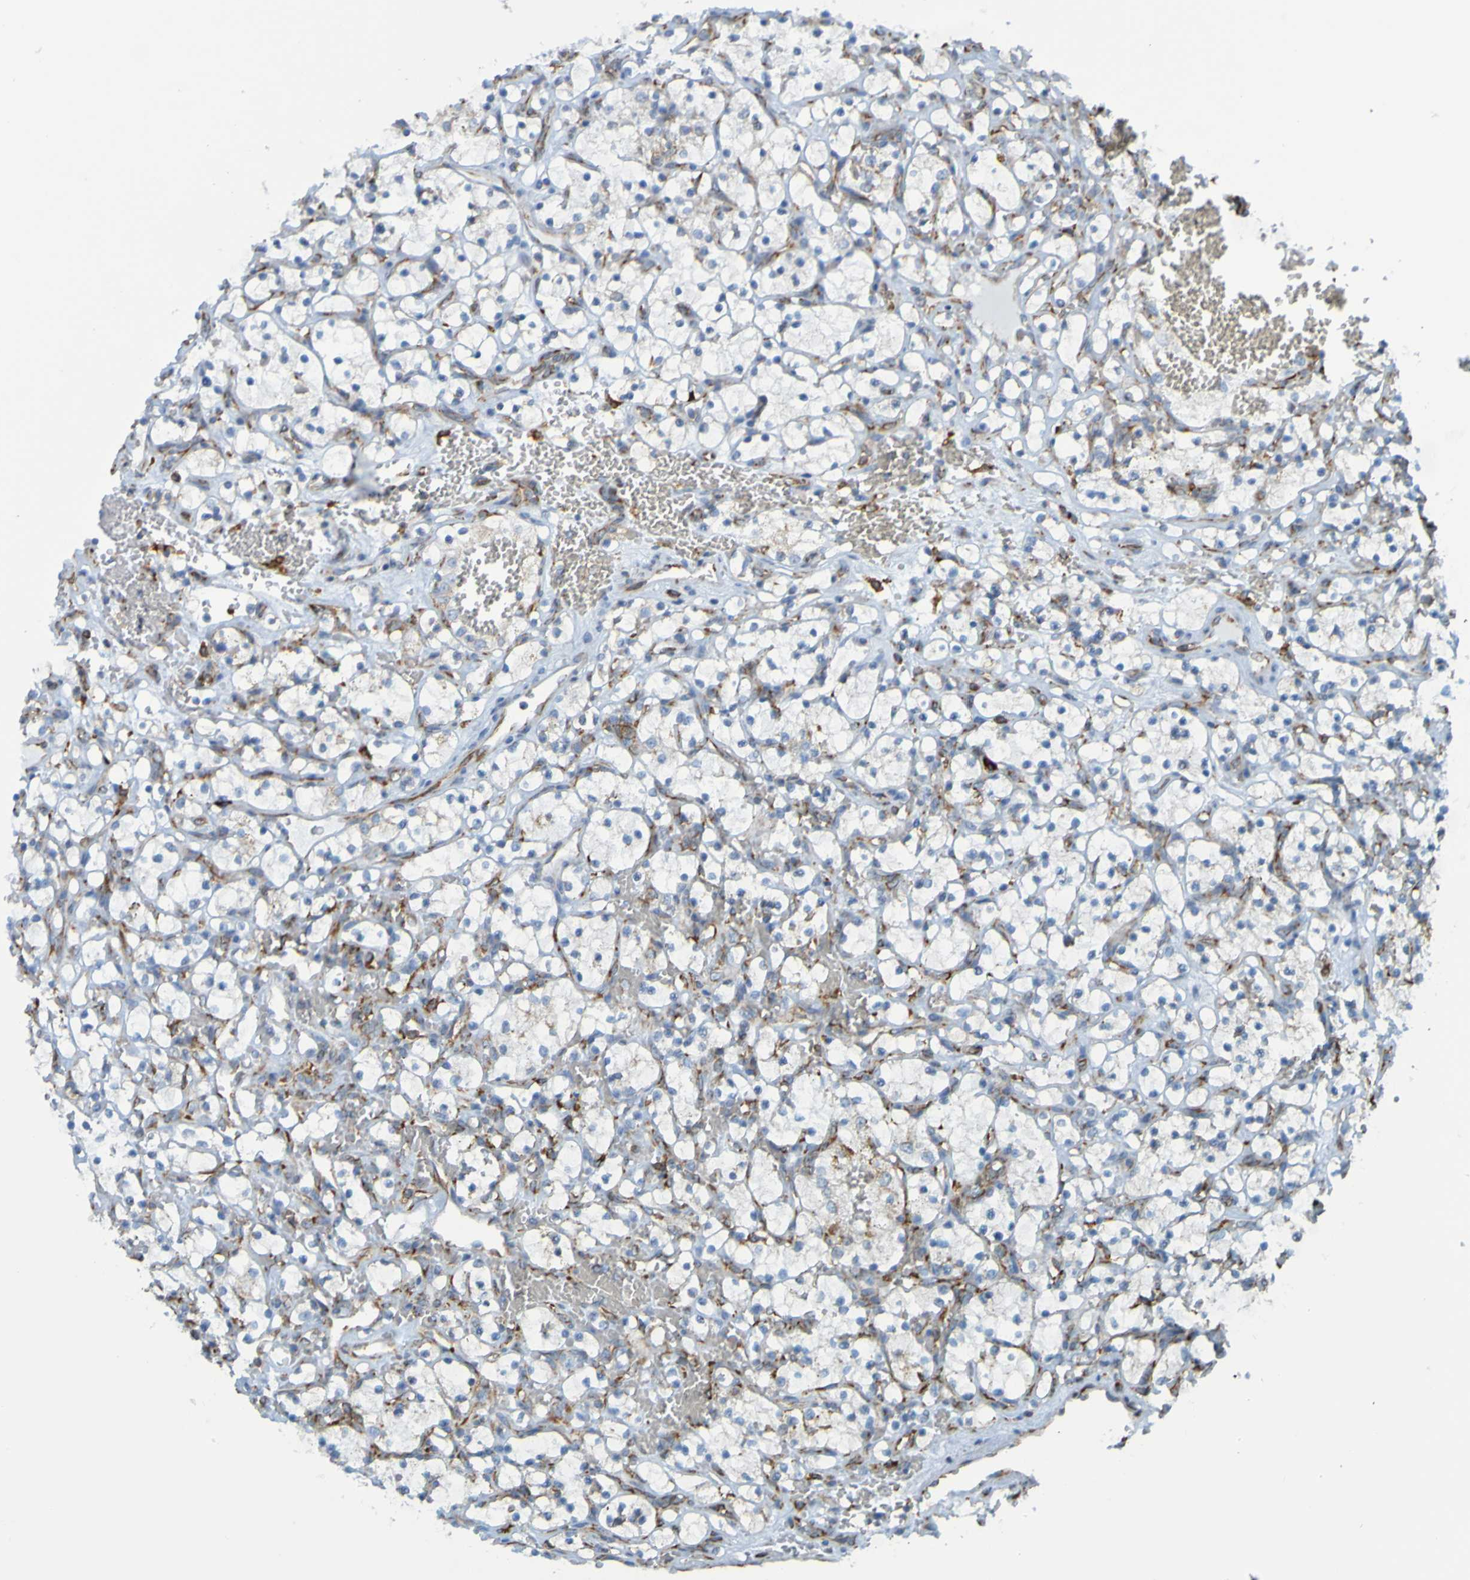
{"staining": {"intensity": "negative", "quantity": "none", "location": "none"}, "tissue": "renal cancer", "cell_type": "Tumor cells", "image_type": "cancer", "snomed": [{"axis": "morphology", "description": "Adenocarcinoma, NOS"}, {"axis": "topography", "description": "Kidney"}], "caption": "Protein analysis of adenocarcinoma (renal) displays no significant expression in tumor cells.", "gene": "SSR1", "patient": {"sex": "female", "age": 69}}